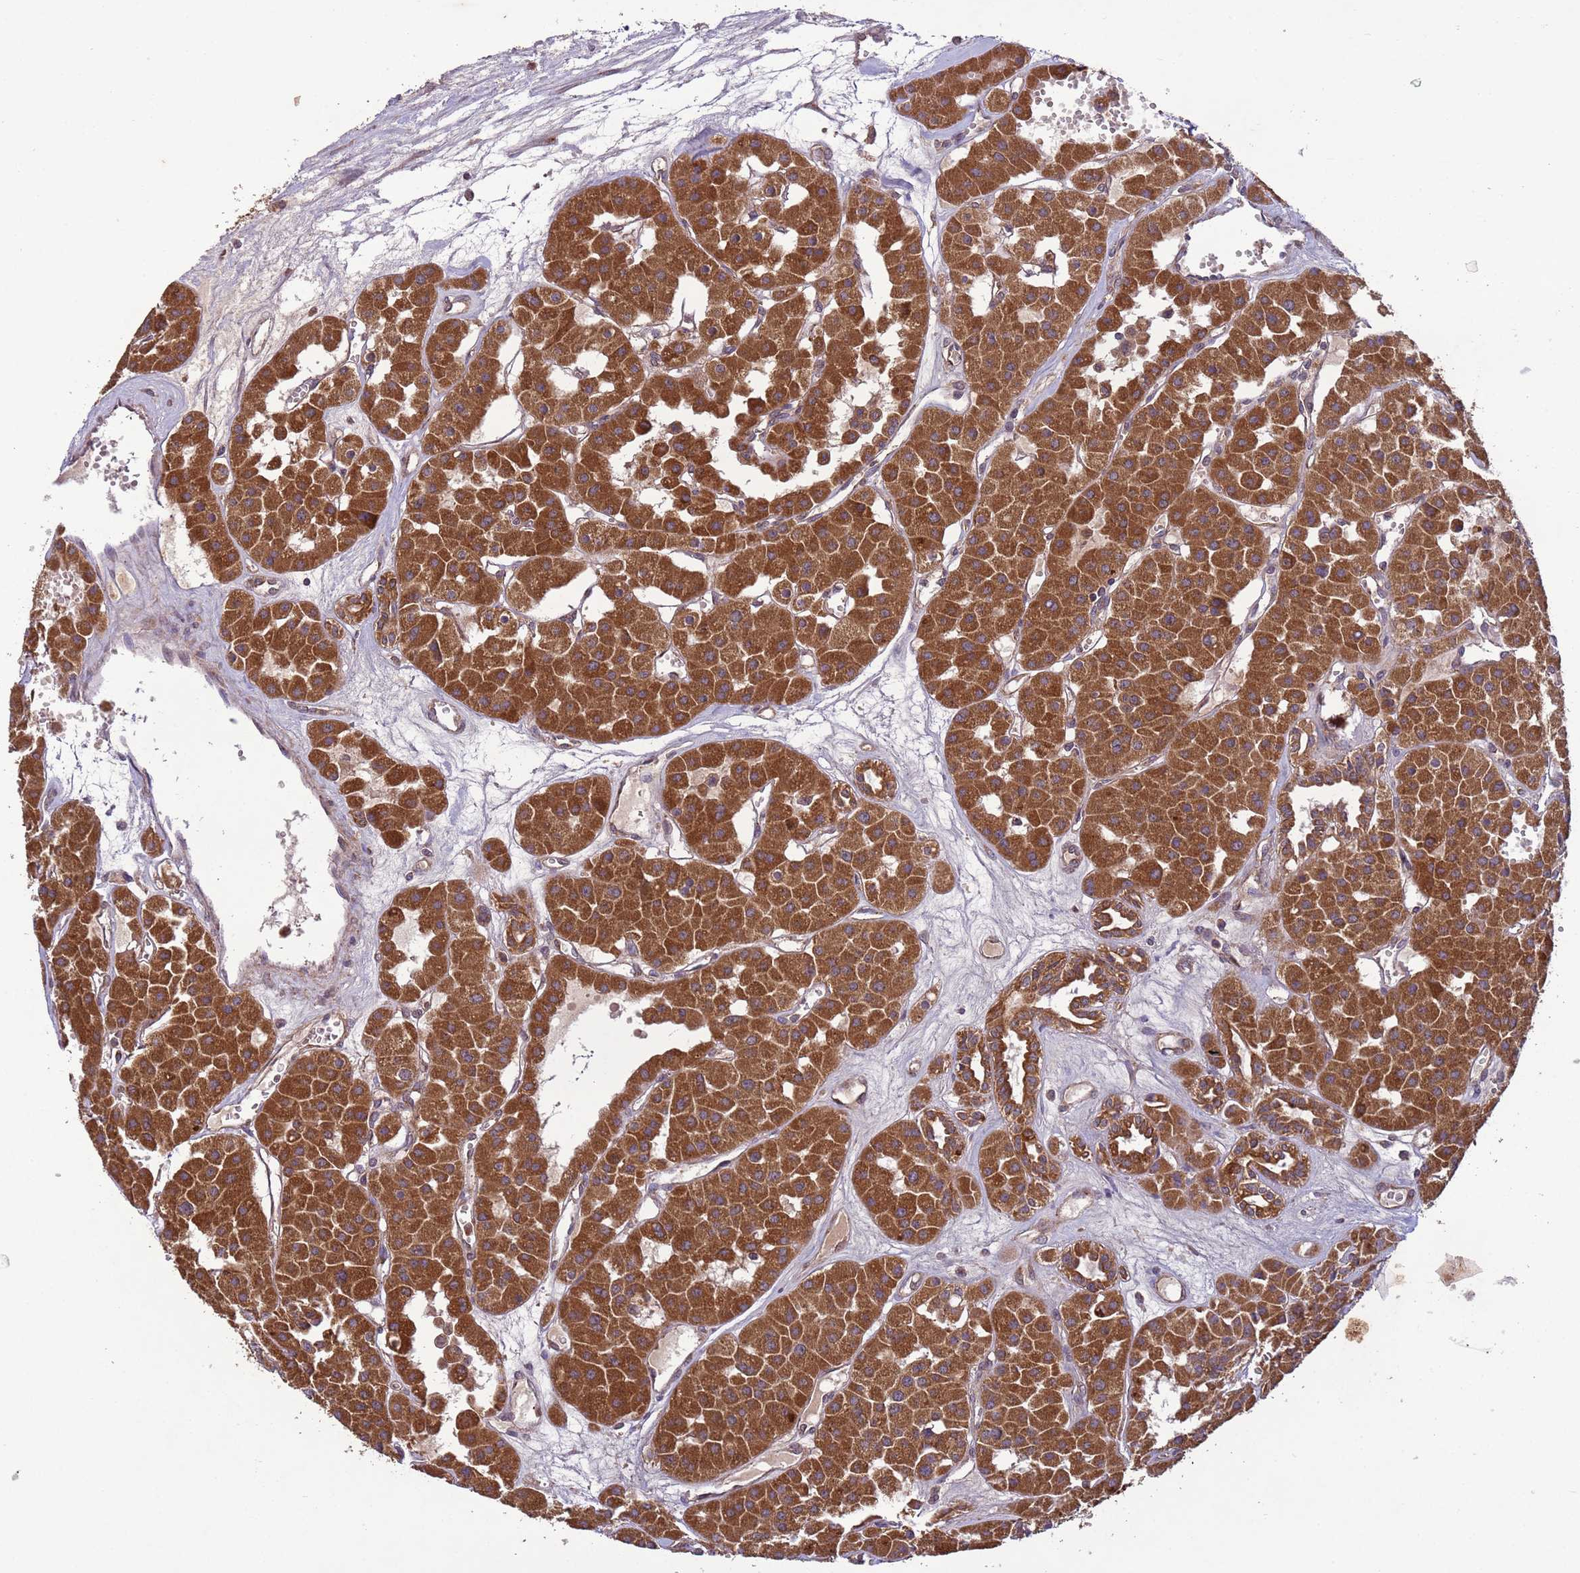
{"staining": {"intensity": "strong", "quantity": ">75%", "location": "cytoplasmic/membranous"}, "tissue": "renal cancer", "cell_type": "Tumor cells", "image_type": "cancer", "snomed": [{"axis": "morphology", "description": "Carcinoma, NOS"}, {"axis": "topography", "description": "Kidney"}], "caption": "Renal cancer stained with IHC reveals strong cytoplasmic/membranous staining in about >75% of tumor cells.", "gene": "FASTKD1", "patient": {"sex": "female", "age": 75}}